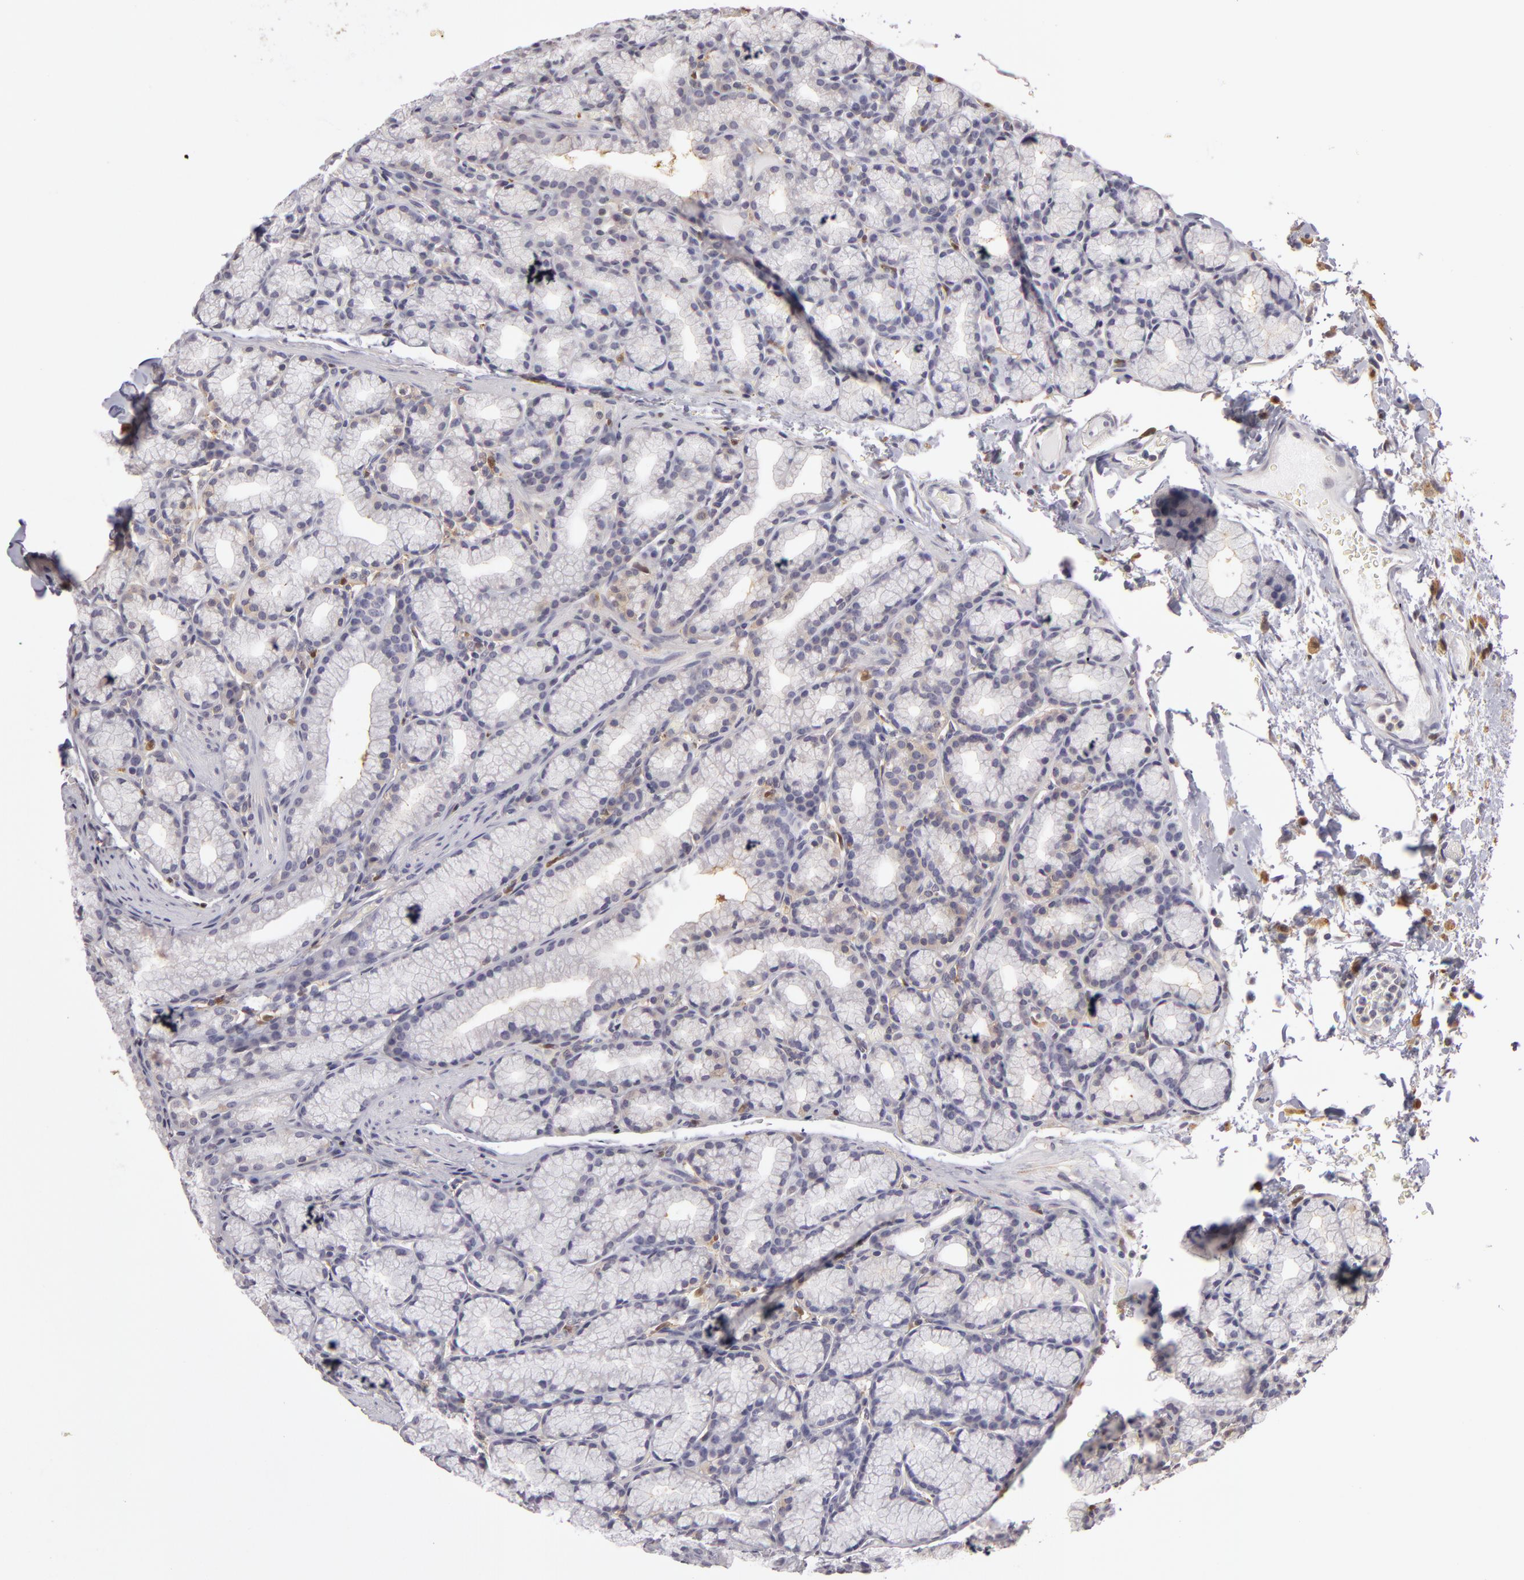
{"staining": {"intensity": "negative", "quantity": "none", "location": "none"}, "tissue": "duodenum", "cell_type": "Glandular cells", "image_type": "normal", "snomed": [{"axis": "morphology", "description": "Normal tissue, NOS"}, {"axis": "topography", "description": "Duodenum"}], "caption": "DAB immunohistochemical staining of unremarkable human duodenum reveals no significant expression in glandular cells.", "gene": "GNPDA1", "patient": {"sex": "female", "age": 48}}